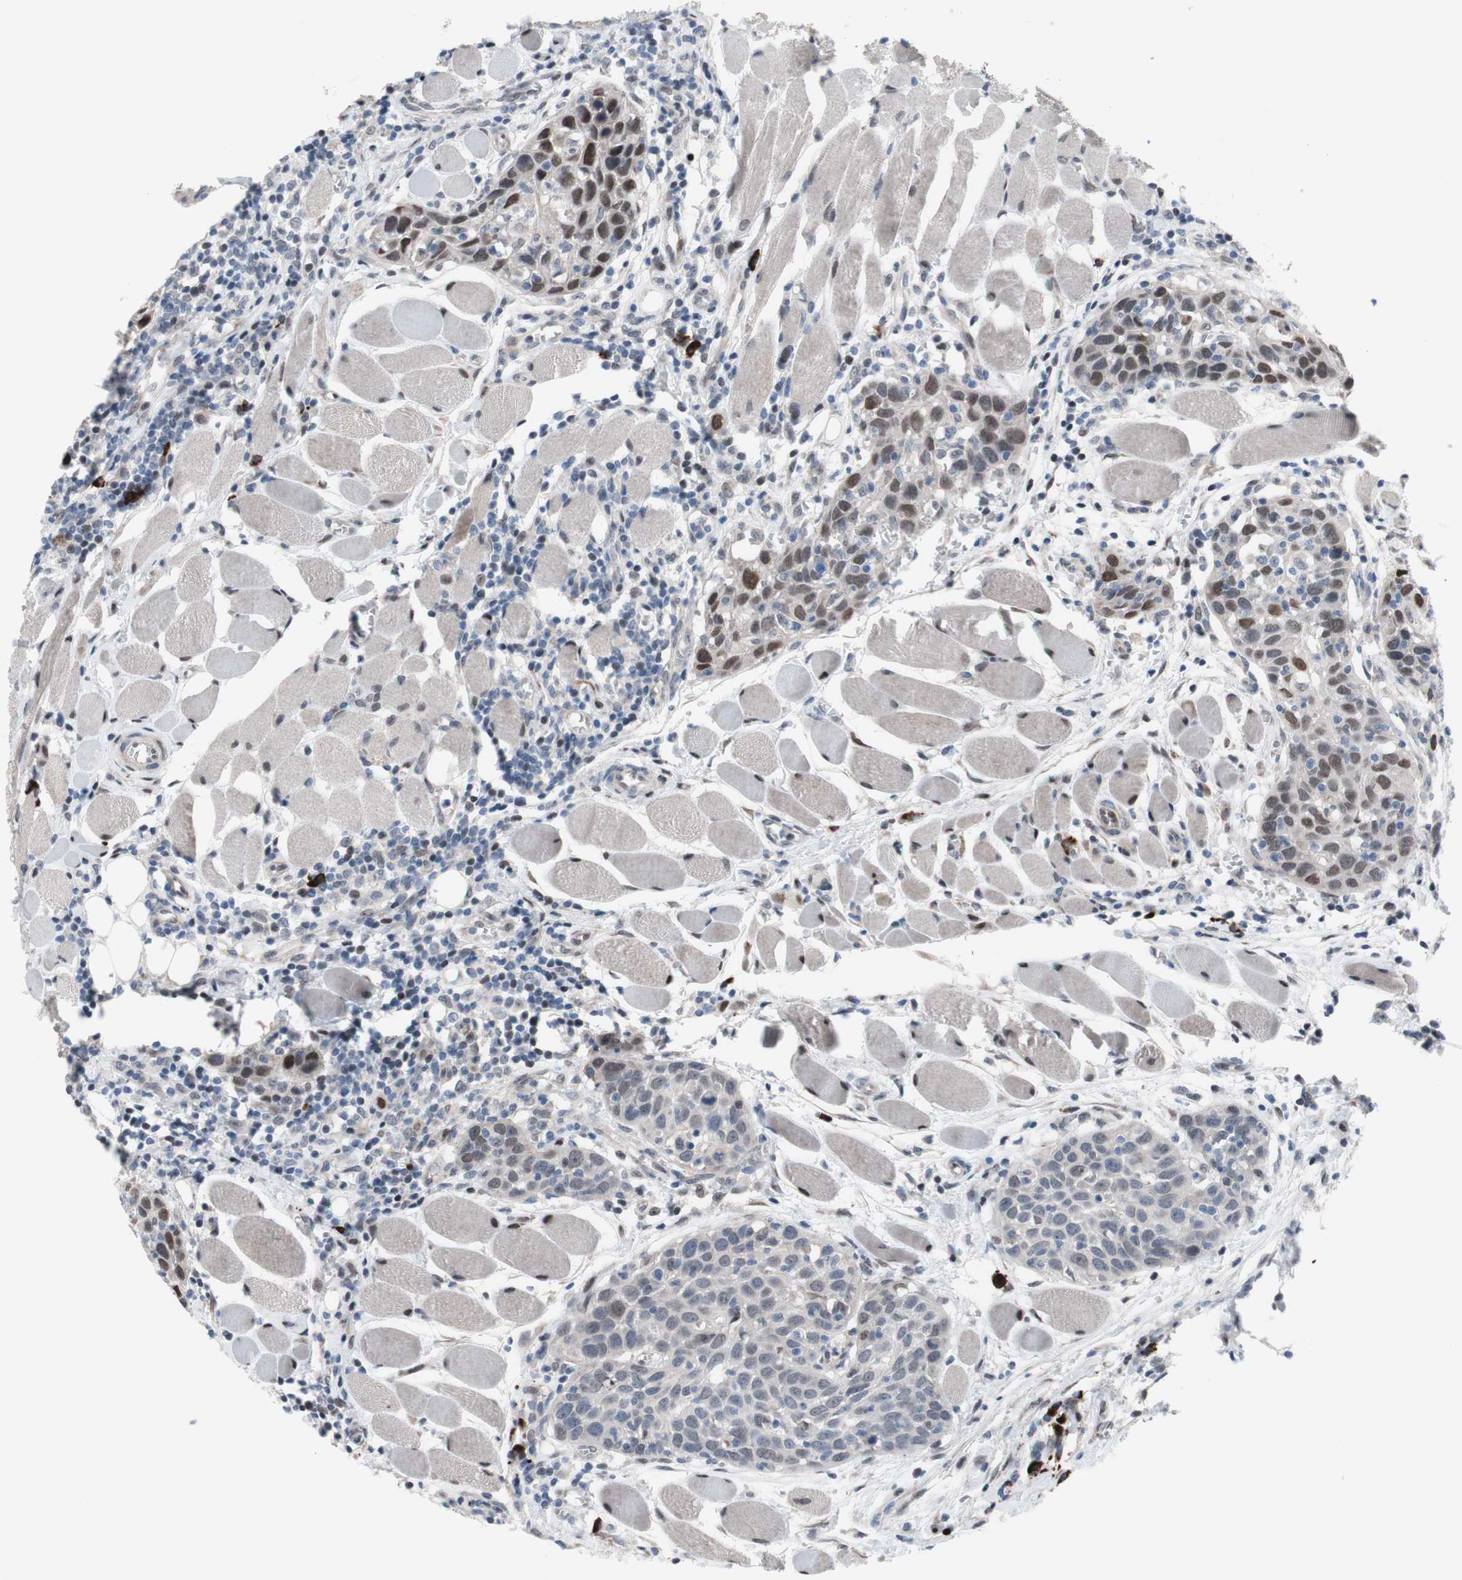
{"staining": {"intensity": "moderate", "quantity": "25%-75%", "location": "nuclear"}, "tissue": "head and neck cancer", "cell_type": "Tumor cells", "image_type": "cancer", "snomed": [{"axis": "morphology", "description": "Squamous cell carcinoma, NOS"}, {"axis": "topography", "description": "Oral tissue"}, {"axis": "topography", "description": "Head-Neck"}], "caption": "High-magnification brightfield microscopy of head and neck cancer stained with DAB (3,3'-diaminobenzidine) (brown) and counterstained with hematoxylin (blue). tumor cells exhibit moderate nuclear expression is seen in about25%-75% of cells. (DAB = brown stain, brightfield microscopy at high magnification).", "gene": "PHTF2", "patient": {"sex": "female", "age": 50}}